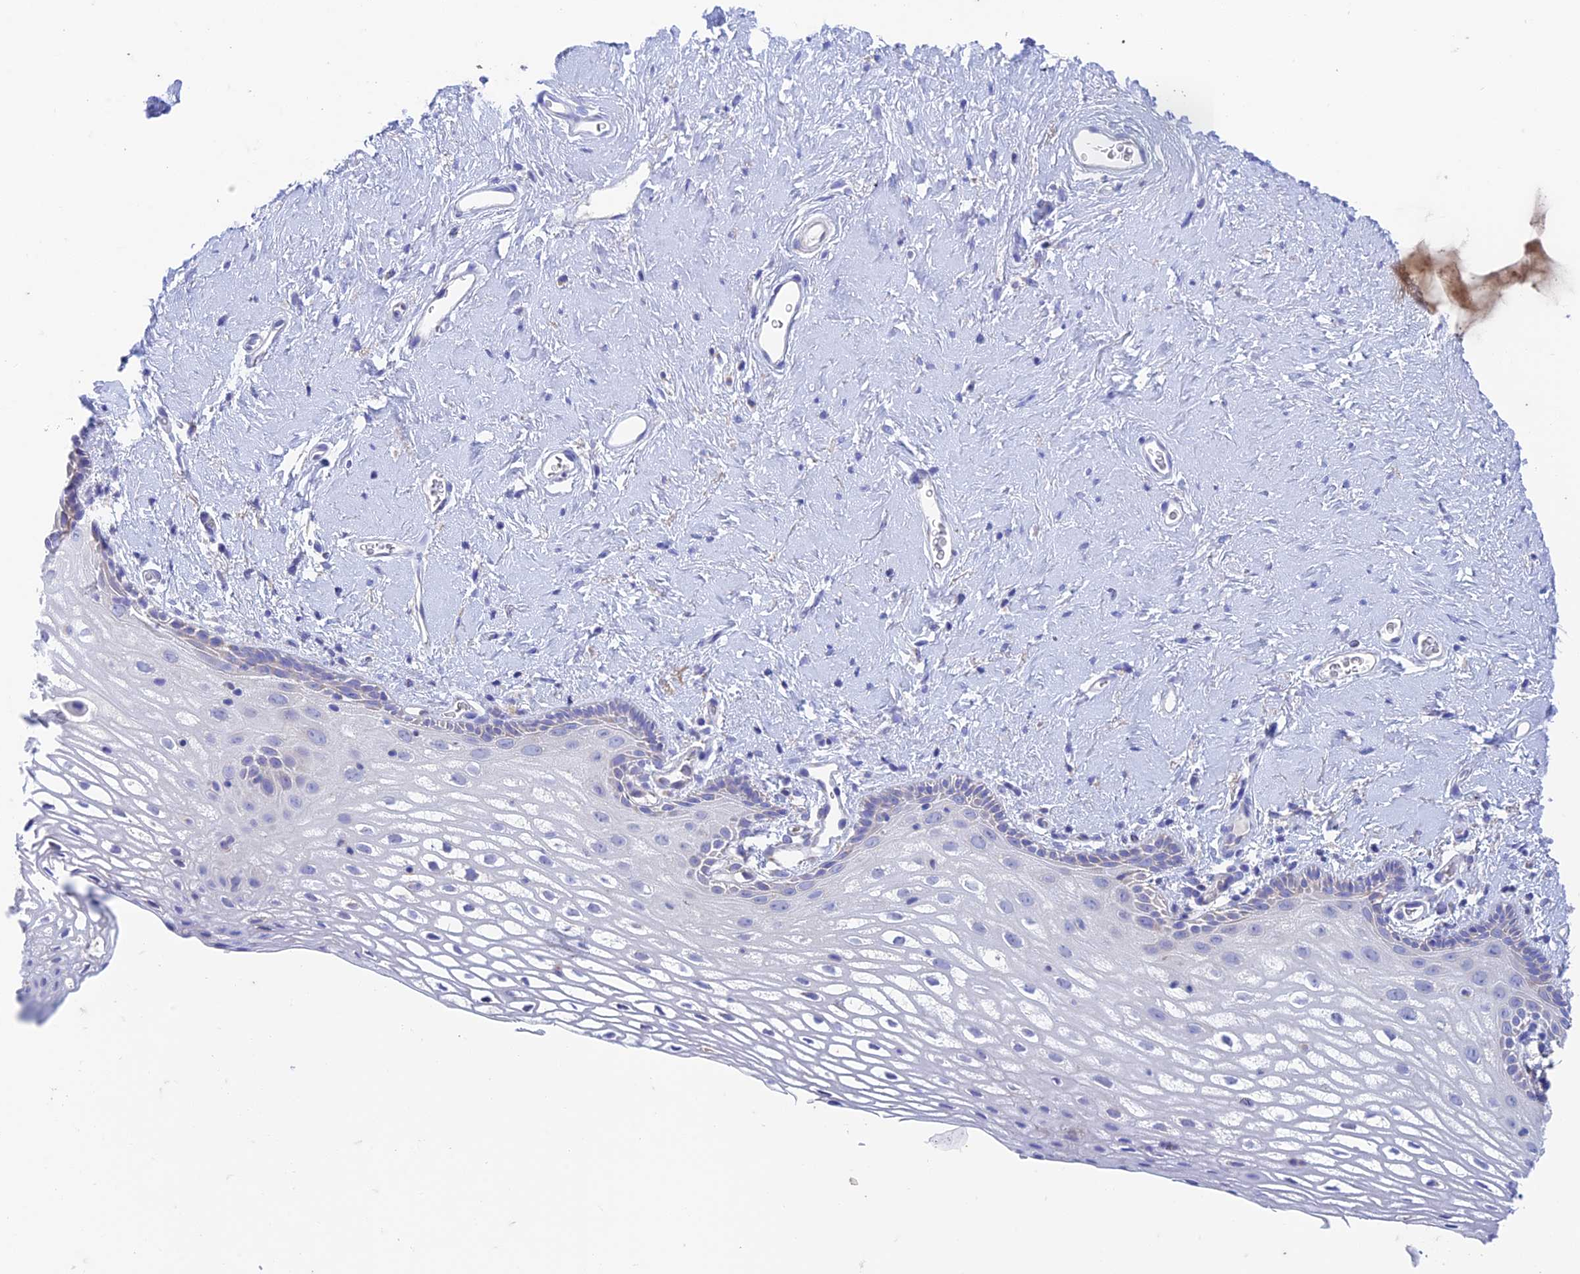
{"staining": {"intensity": "weak", "quantity": "<25%", "location": "cytoplasmic/membranous"}, "tissue": "vagina", "cell_type": "Squamous epithelial cells", "image_type": "normal", "snomed": [{"axis": "morphology", "description": "Normal tissue, NOS"}, {"axis": "morphology", "description": "Adenocarcinoma, NOS"}, {"axis": "topography", "description": "Rectum"}, {"axis": "topography", "description": "Vagina"}], "caption": "The micrograph demonstrates no significant expression in squamous epithelial cells of vagina.", "gene": "ZNF181", "patient": {"sex": "female", "age": 71}}